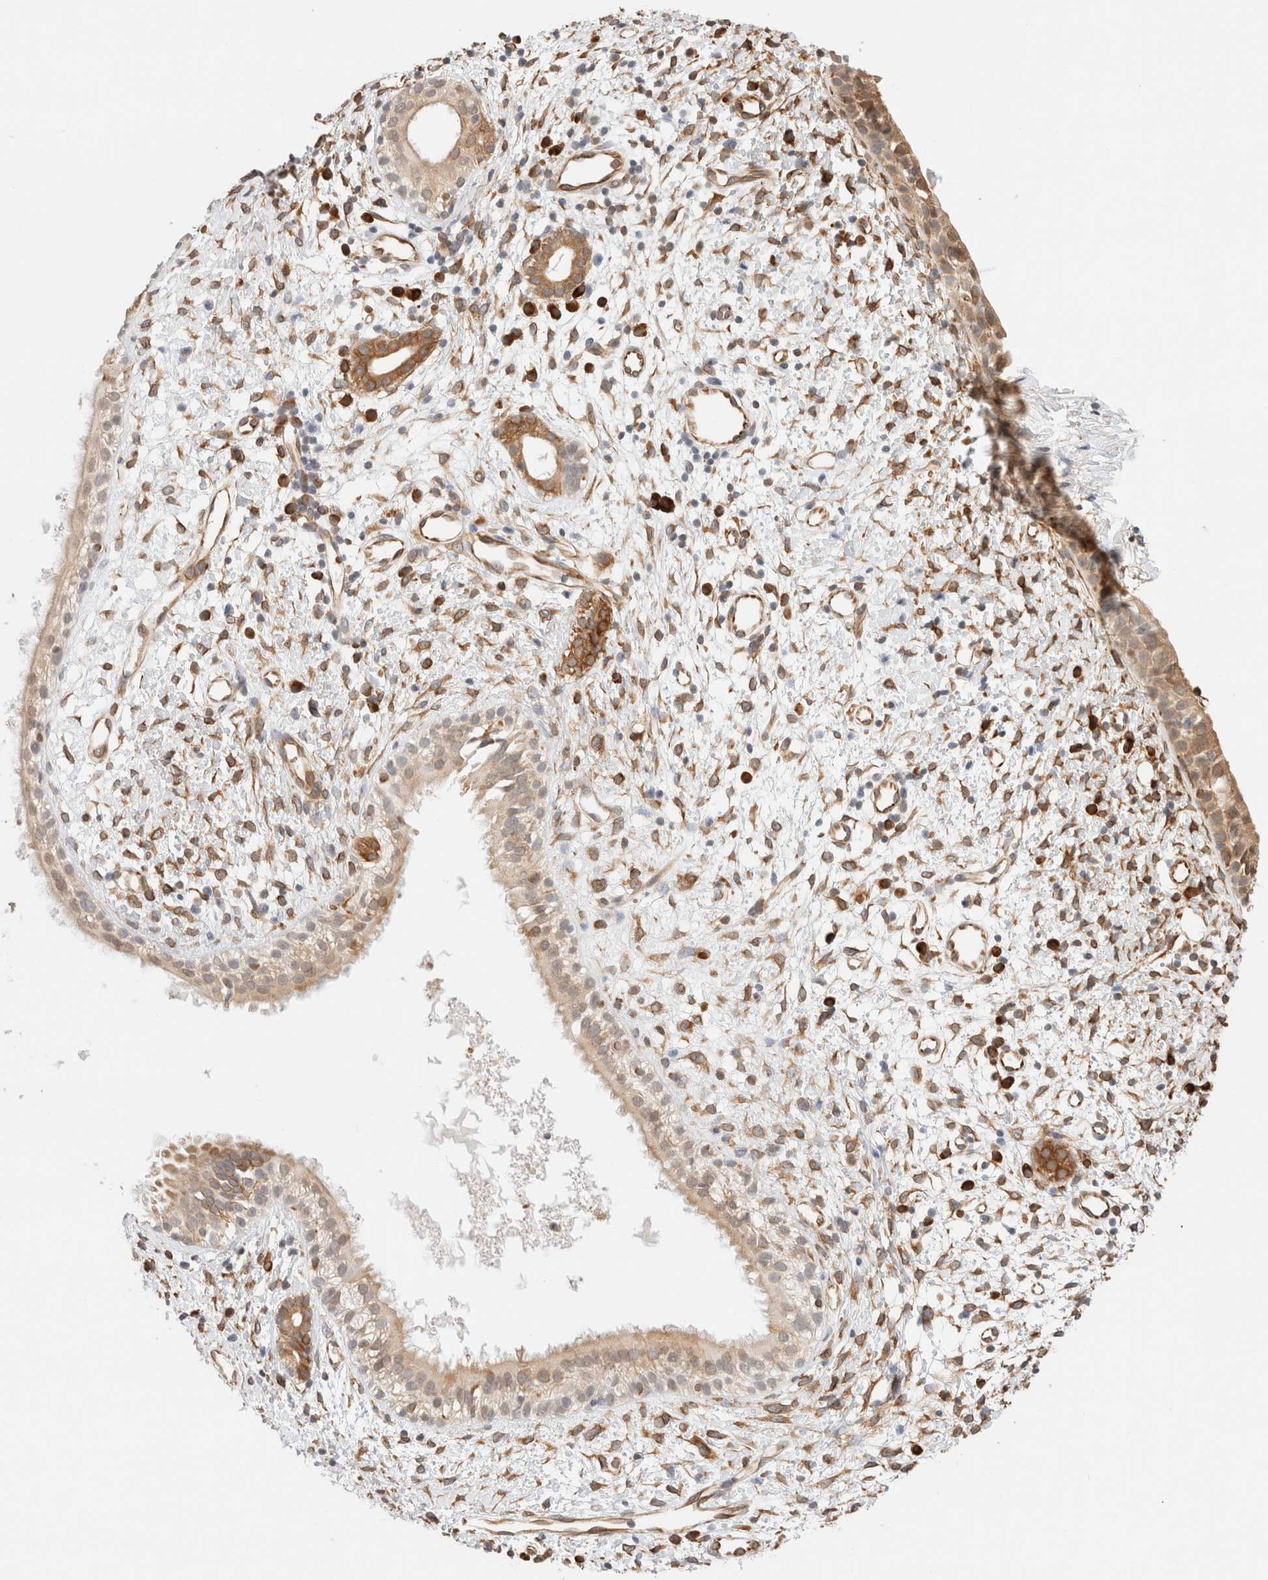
{"staining": {"intensity": "moderate", "quantity": ">75%", "location": "cytoplasmic/membranous"}, "tissue": "nasopharynx", "cell_type": "Respiratory epithelial cells", "image_type": "normal", "snomed": [{"axis": "morphology", "description": "Normal tissue, NOS"}, {"axis": "topography", "description": "Nasopharynx"}], "caption": "Immunohistochemical staining of benign human nasopharynx exhibits medium levels of moderate cytoplasmic/membranous positivity in about >75% of respiratory epithelial cells.", "gene": "SYVN1", "patient": {"sex": "male", "age": 22}}